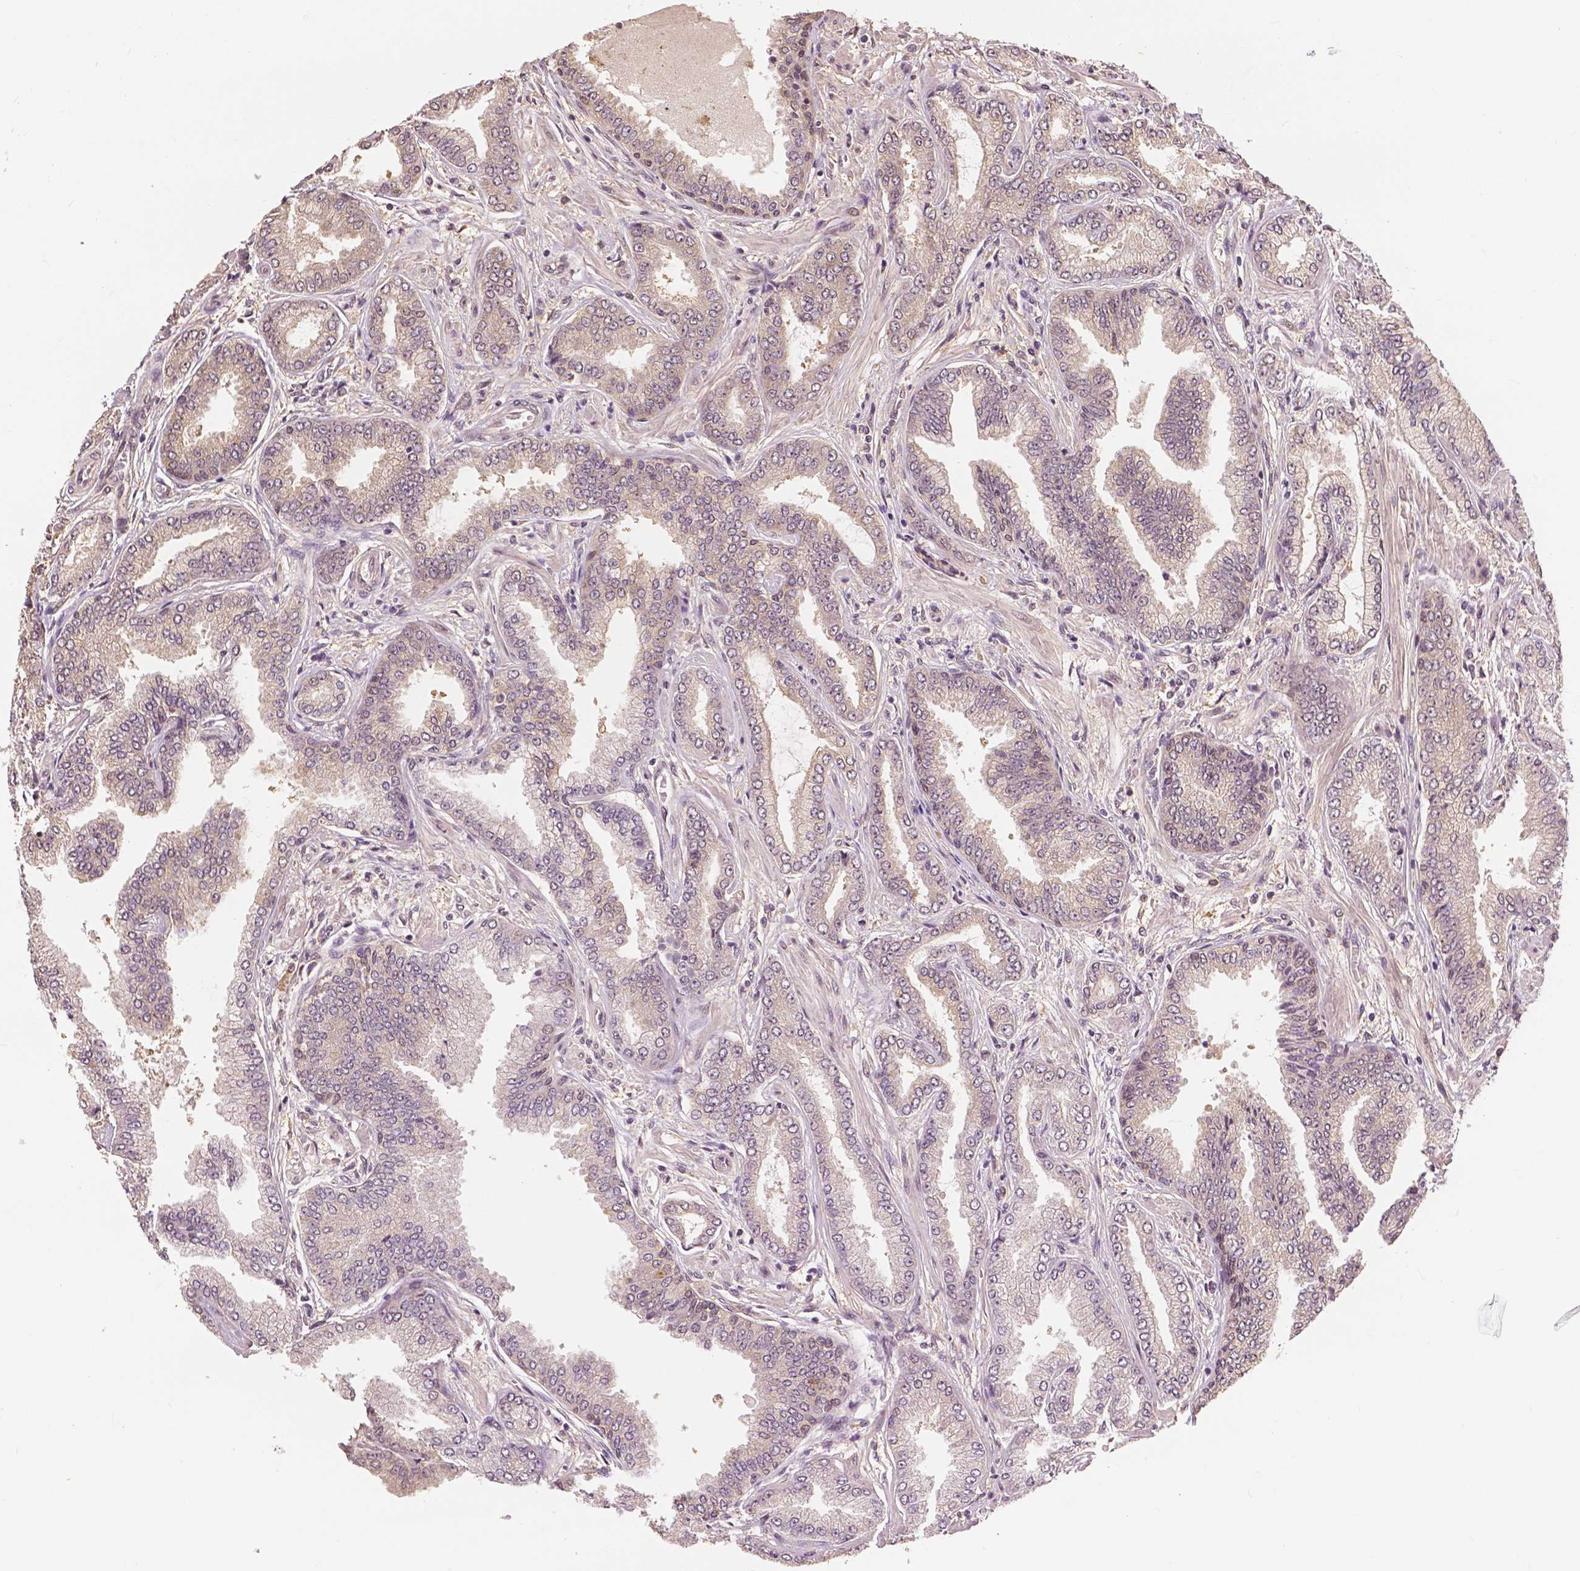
{"staining": {"intensity": "weak", "quantity": "<25%", "location": "cytoplasmic/membranous,nuclear"}, "tissue": "prostate cancer", "cell_type": "Tumor cells", "image_type": "cancer", "snomed": [{"axis": "morphology", "description": "Adenocarcinoma, Low grade"}, {"axis": "topography", "description": "Prostate"}], "caption": "The histopathology image shows no staining of tumor cells in low-grade adenocarcinoma (prostate). Brightfield microscopy of immunohistochemistry stained with DAB (3,3'-diaminobenzidine) (brown) and hematoxylin (blue), captured at high magnification.", "gene": "MAP1LC3B", "patient": {"sex": "male", "age": 55}}